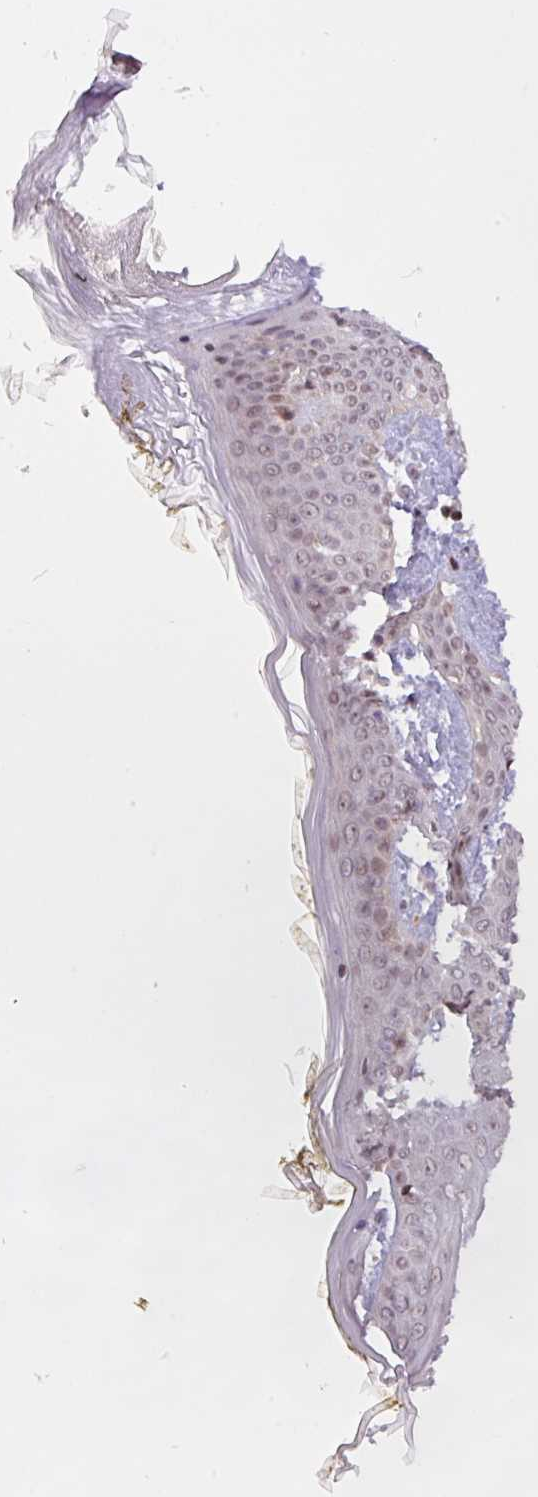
{"staining": {"intensity": "moderate", "quantity": ">75%", "location": "cytoplasmic/membranous,nuclear"}, "tissue": "skin", "cell_type": "Fibroblasts", "image_type": "normal", "snomed": [{"axis": "morphology", "description": "Normal tissue, NOS"}, {"axis": "topography", "description": "Skin"}], "caption": "An image of human skin stained for a protein exhibits moderate cytoplasmic/membranous,nuclear brown staining in fibroblasts. (brown staining indicates protein expression, while blue staining denotes nuclei).", "gene": "BRD3", "patient": {"sex": "female", "age": 34}}